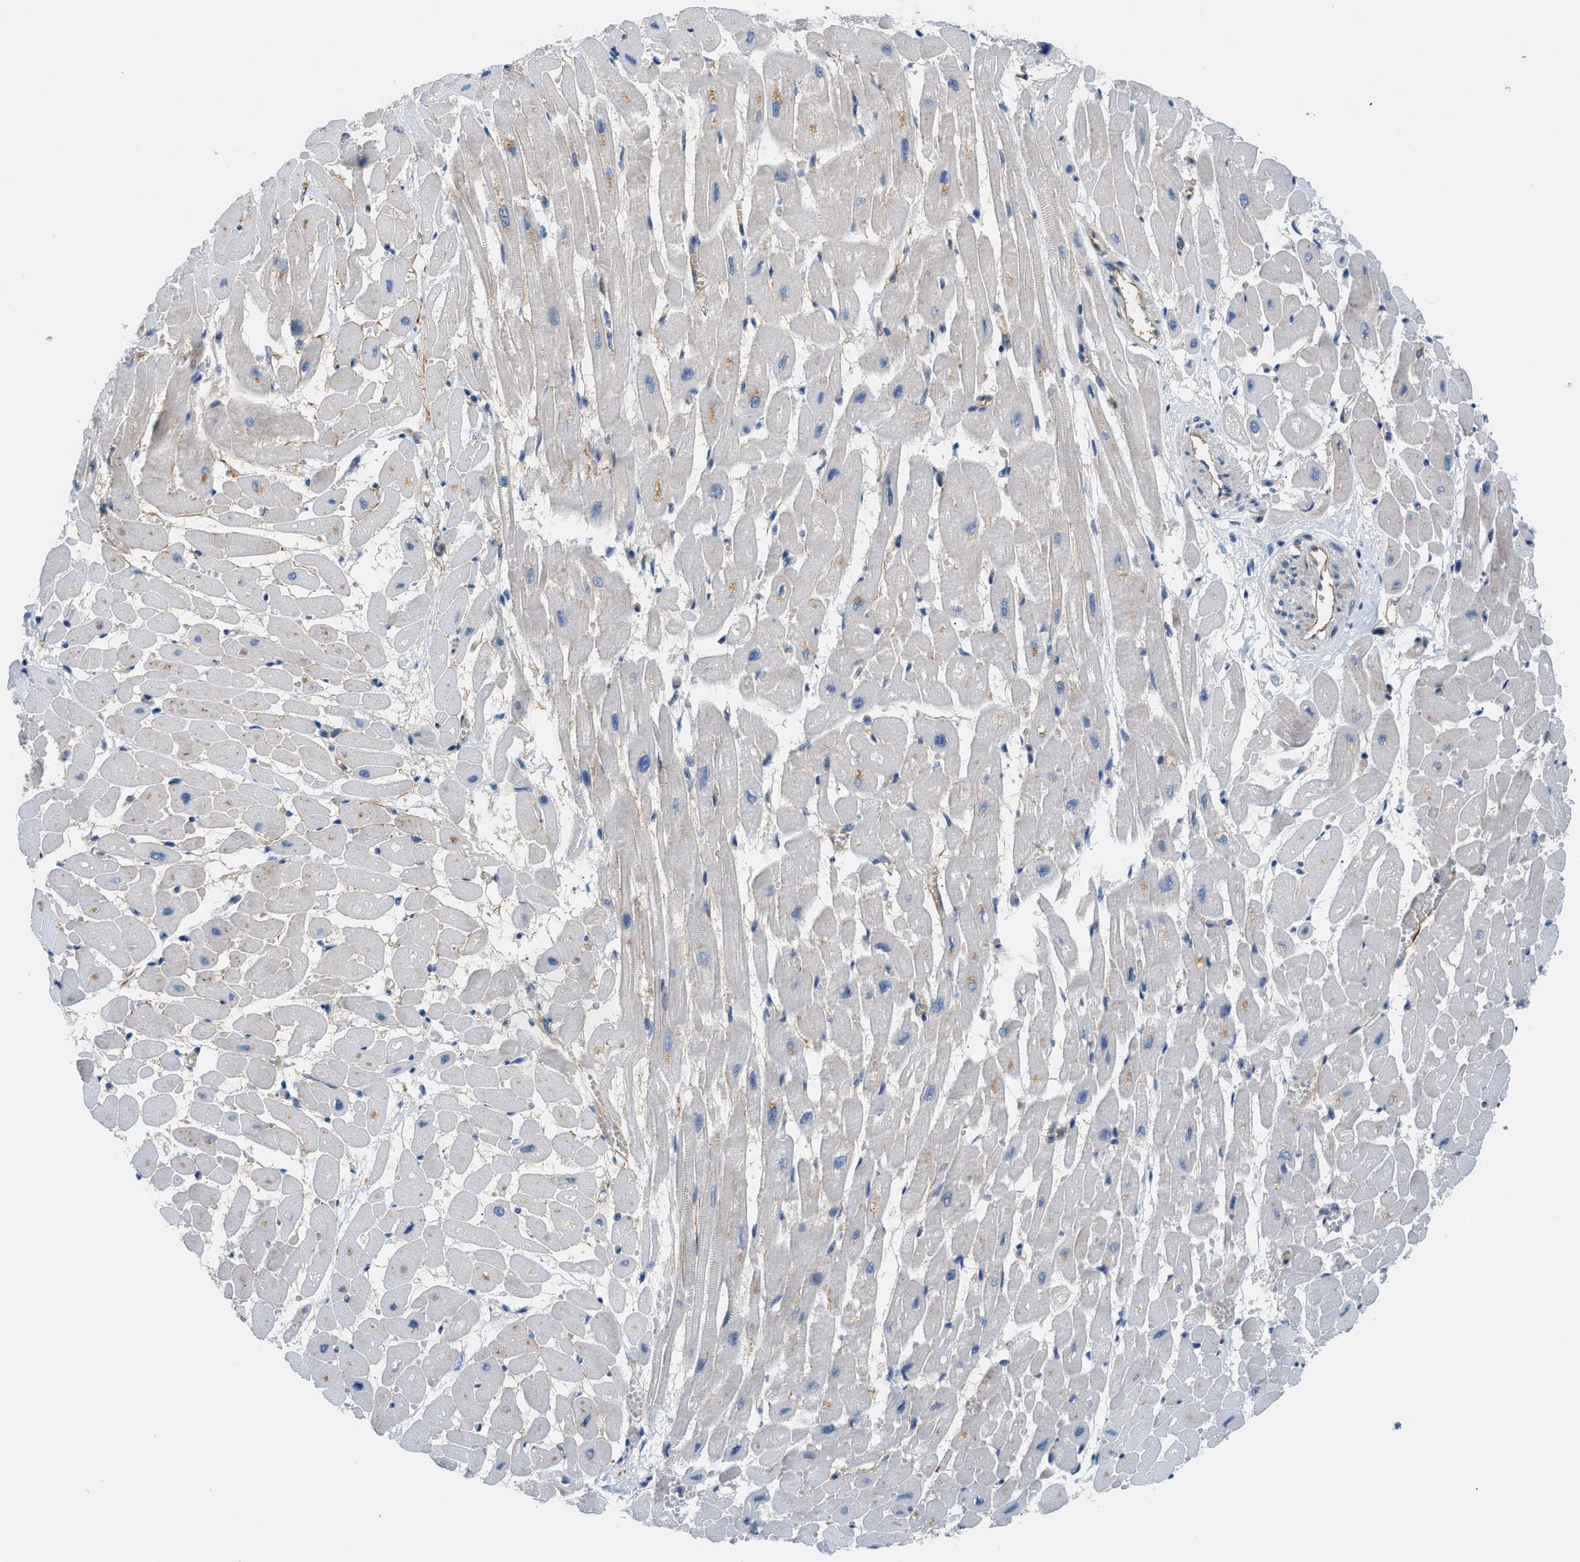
{"staining": {"intensity": "moderate", "quantity": "25%-75%", "location": "cytoplasmic/membranous"}, "tissue": "heart muscle", "cell_type": "Cardiomyocytes", "image_type": "normal", "snomed": [{"axis": "morphology", "description": "Normal tissue, NOS"}, {"axis": "topography", "description": "Heart"}], "caption": "Heart muscle stained for a protein displays moderate cytoplasmic/membranous positivity in cardiomyocytes.", "gene": "ORAI1", "patient": {"sex": "male", "age": 45}}